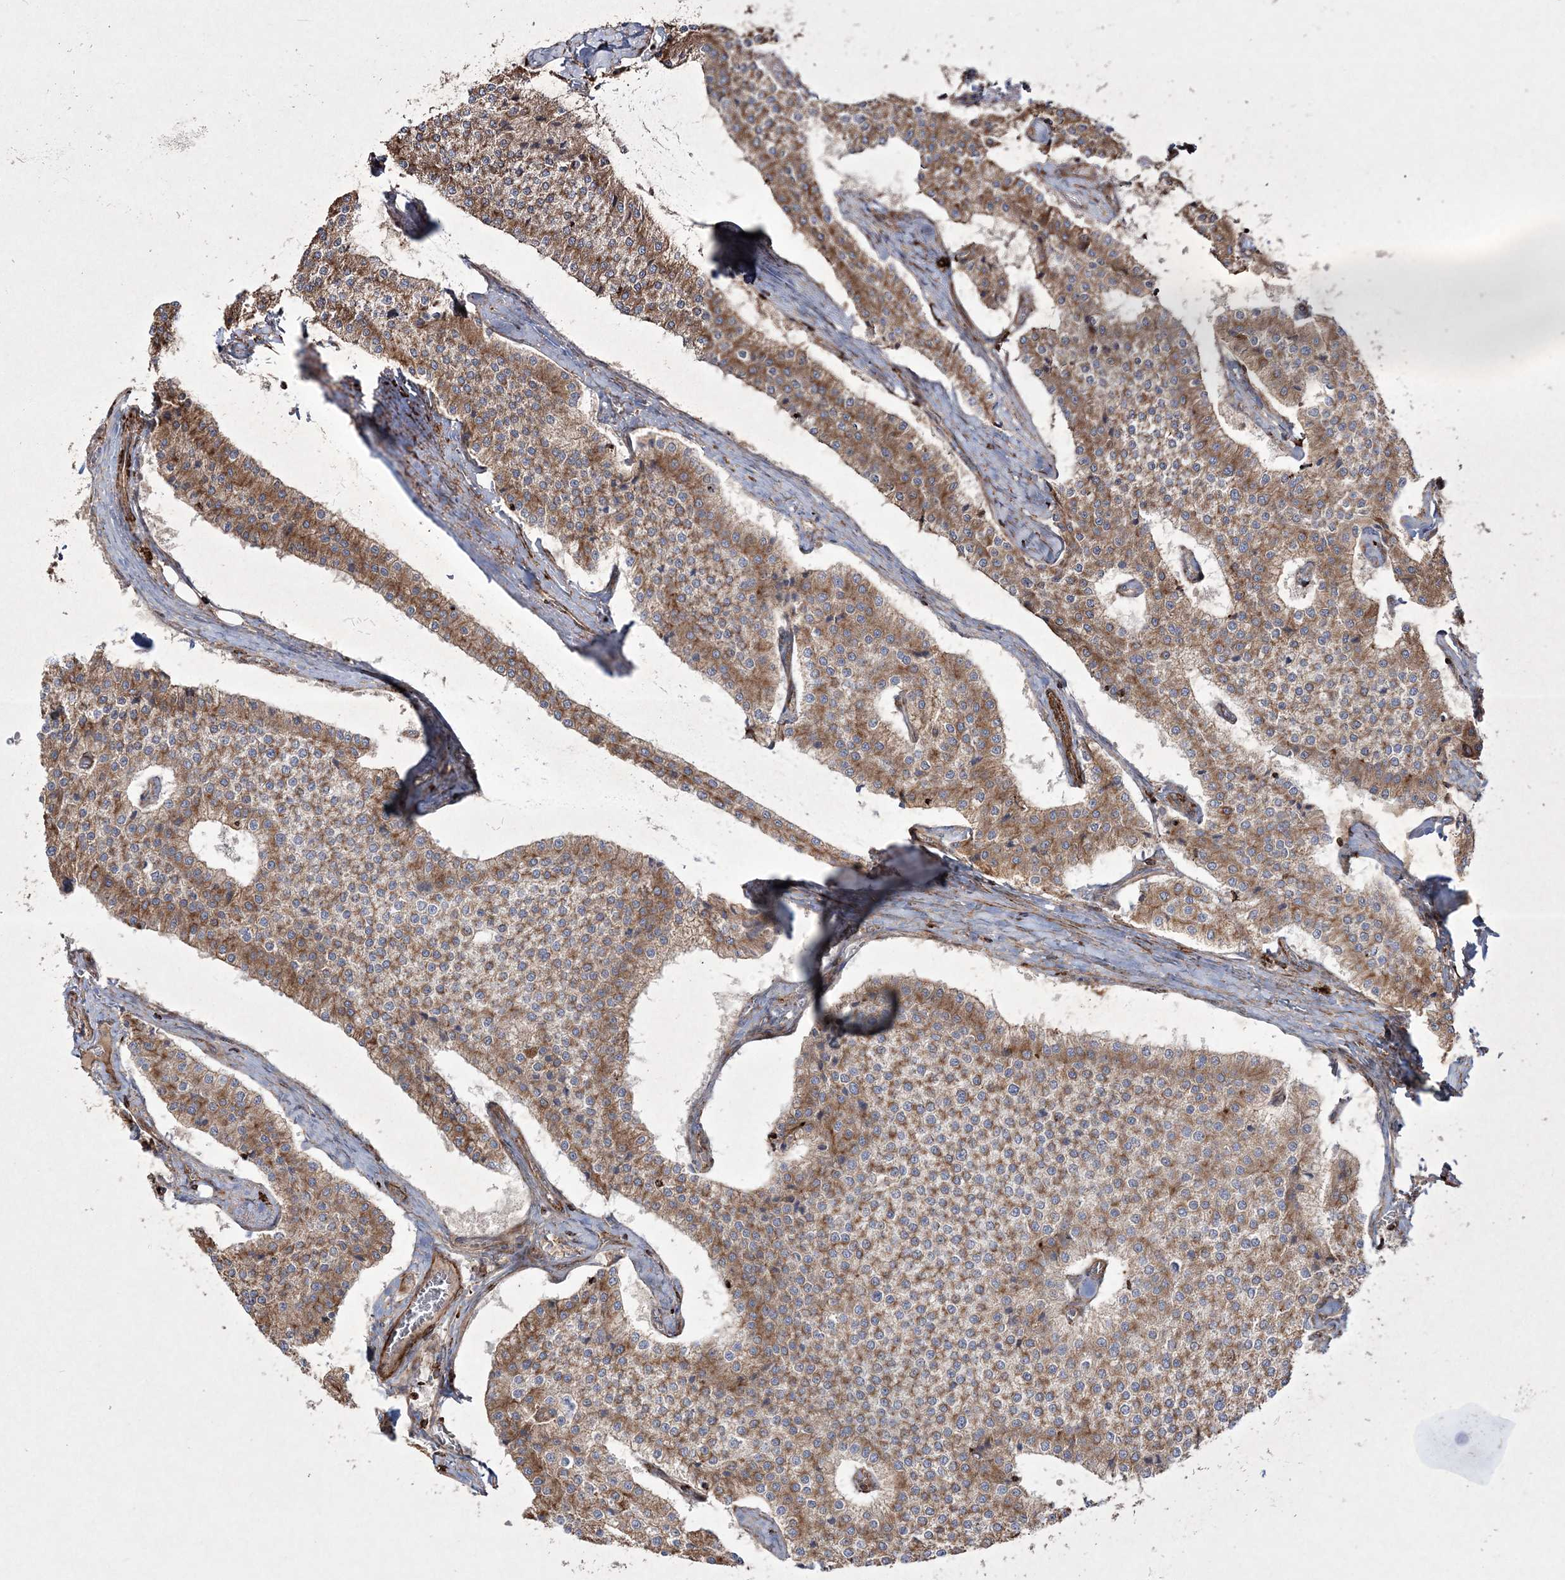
{"staining": {"intensity": "moderate", "quantity": ">75%", "location": "cytoplasmic/membranous"}, "tissue": "carcinoid", "cell_type": "Tumor cells", "image_type": "cancer", "snomed": [{"axis": "morphology", "description": "Carcinoid, malignant, NOS"}, {"axis": "topography", "description": "Colon"}], "caption": "Carcinoid (malignant) was stained to show a protein in brown. There is medium levels of moderate cytoplasmic/membranous staining in about >75% of tumor cells.", "gene": "RICTOR", "patient": {"sex": "female", "age": 52}}